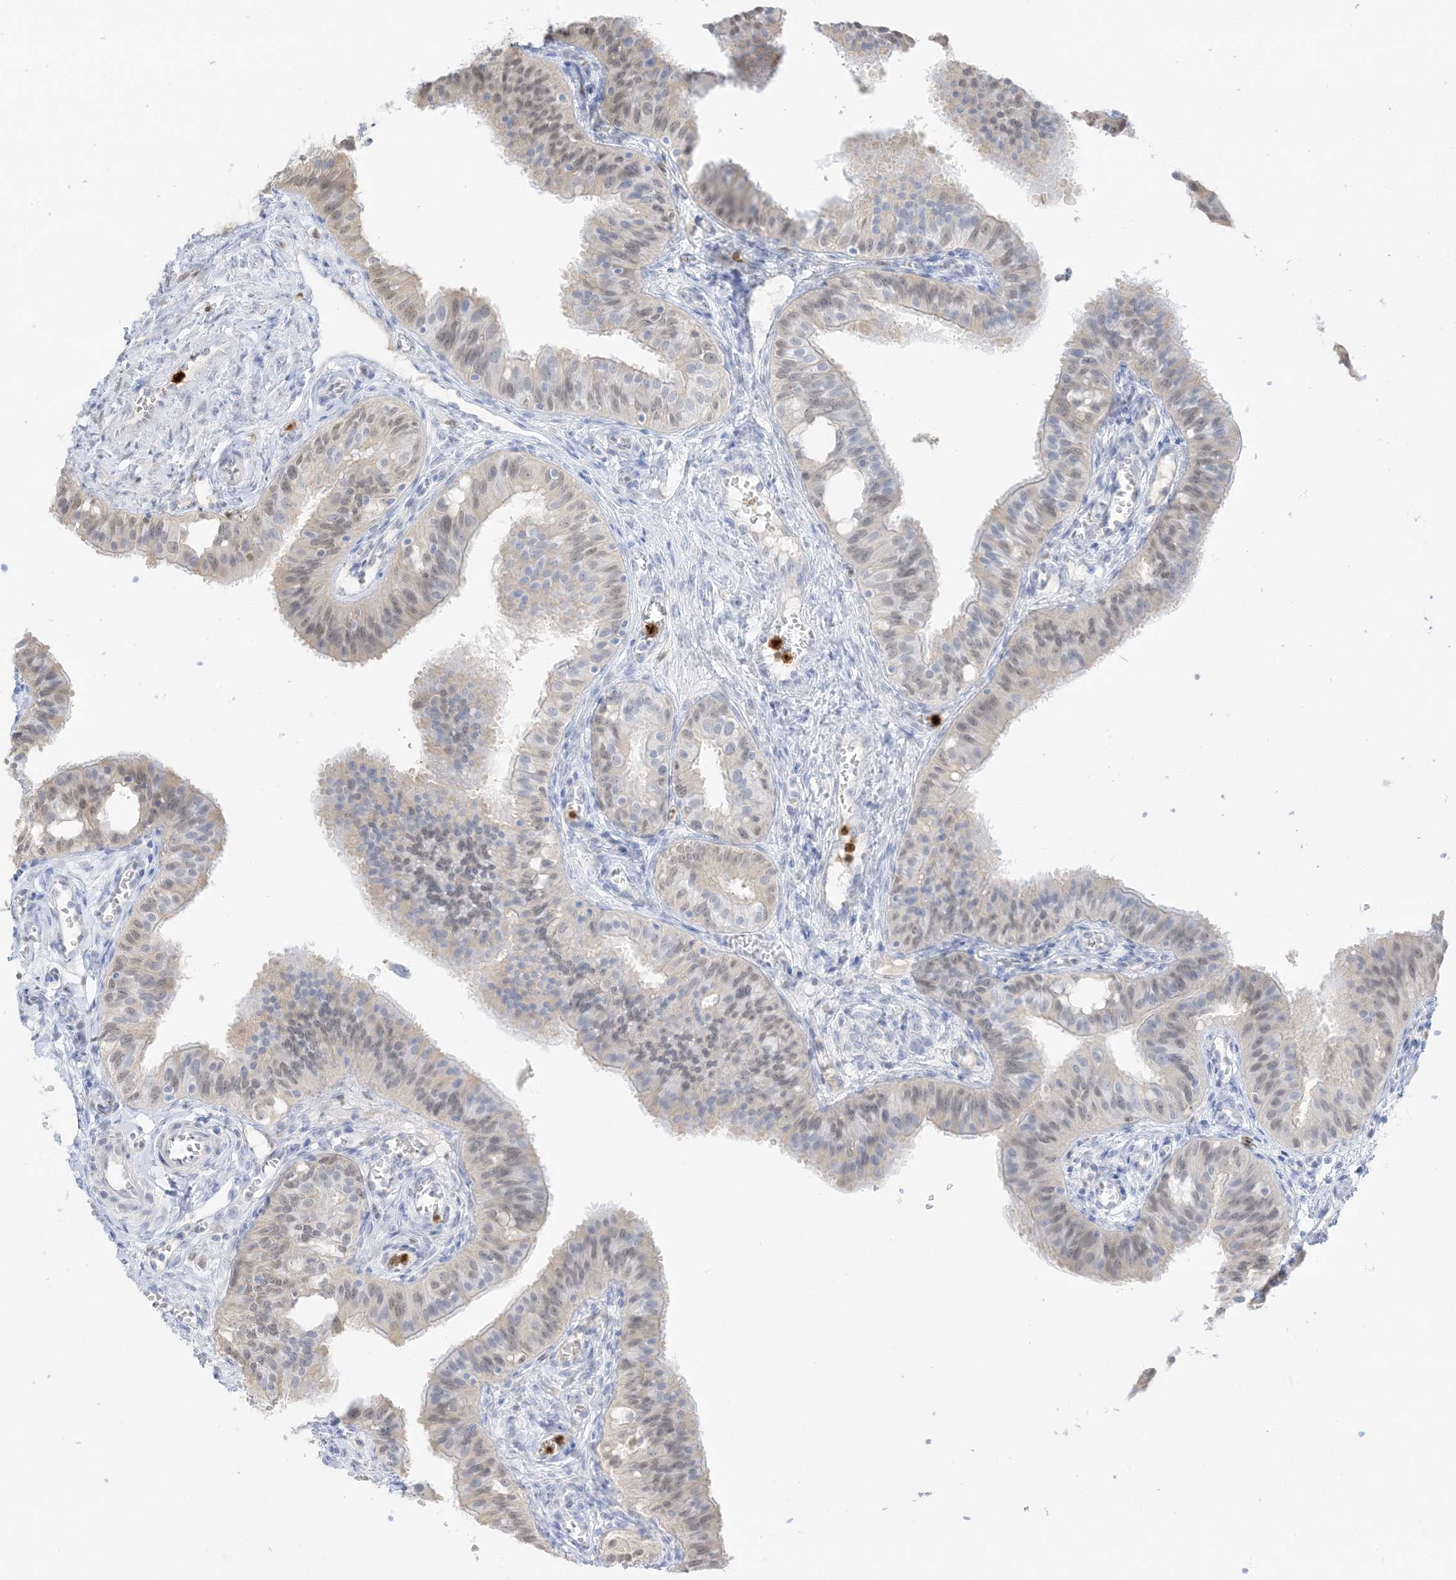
{"staining": {"intensity": "negative", "quantity": "none", "location": "none"}, "tissue": "fallopian tube", "cell_type": "Glandular cells", "image_type": "normal", "snomed": [{"axis": "morphology", "description": "Normal tissue, NOS"}, {"axis": "topography", "description": "Fallopian tube"}, {"axis": "topography", "description": "Ovary"}], "caption": "An image of human fallopian tube is negative for staining in glandular cells. The staining is performed using DAB (3,3'-diaminobenzidine) brown chromogen with nuclei counter-stained in using hematoxylin.", "gene": "GCA", "patient": {"sex": "female", "age": 42}}